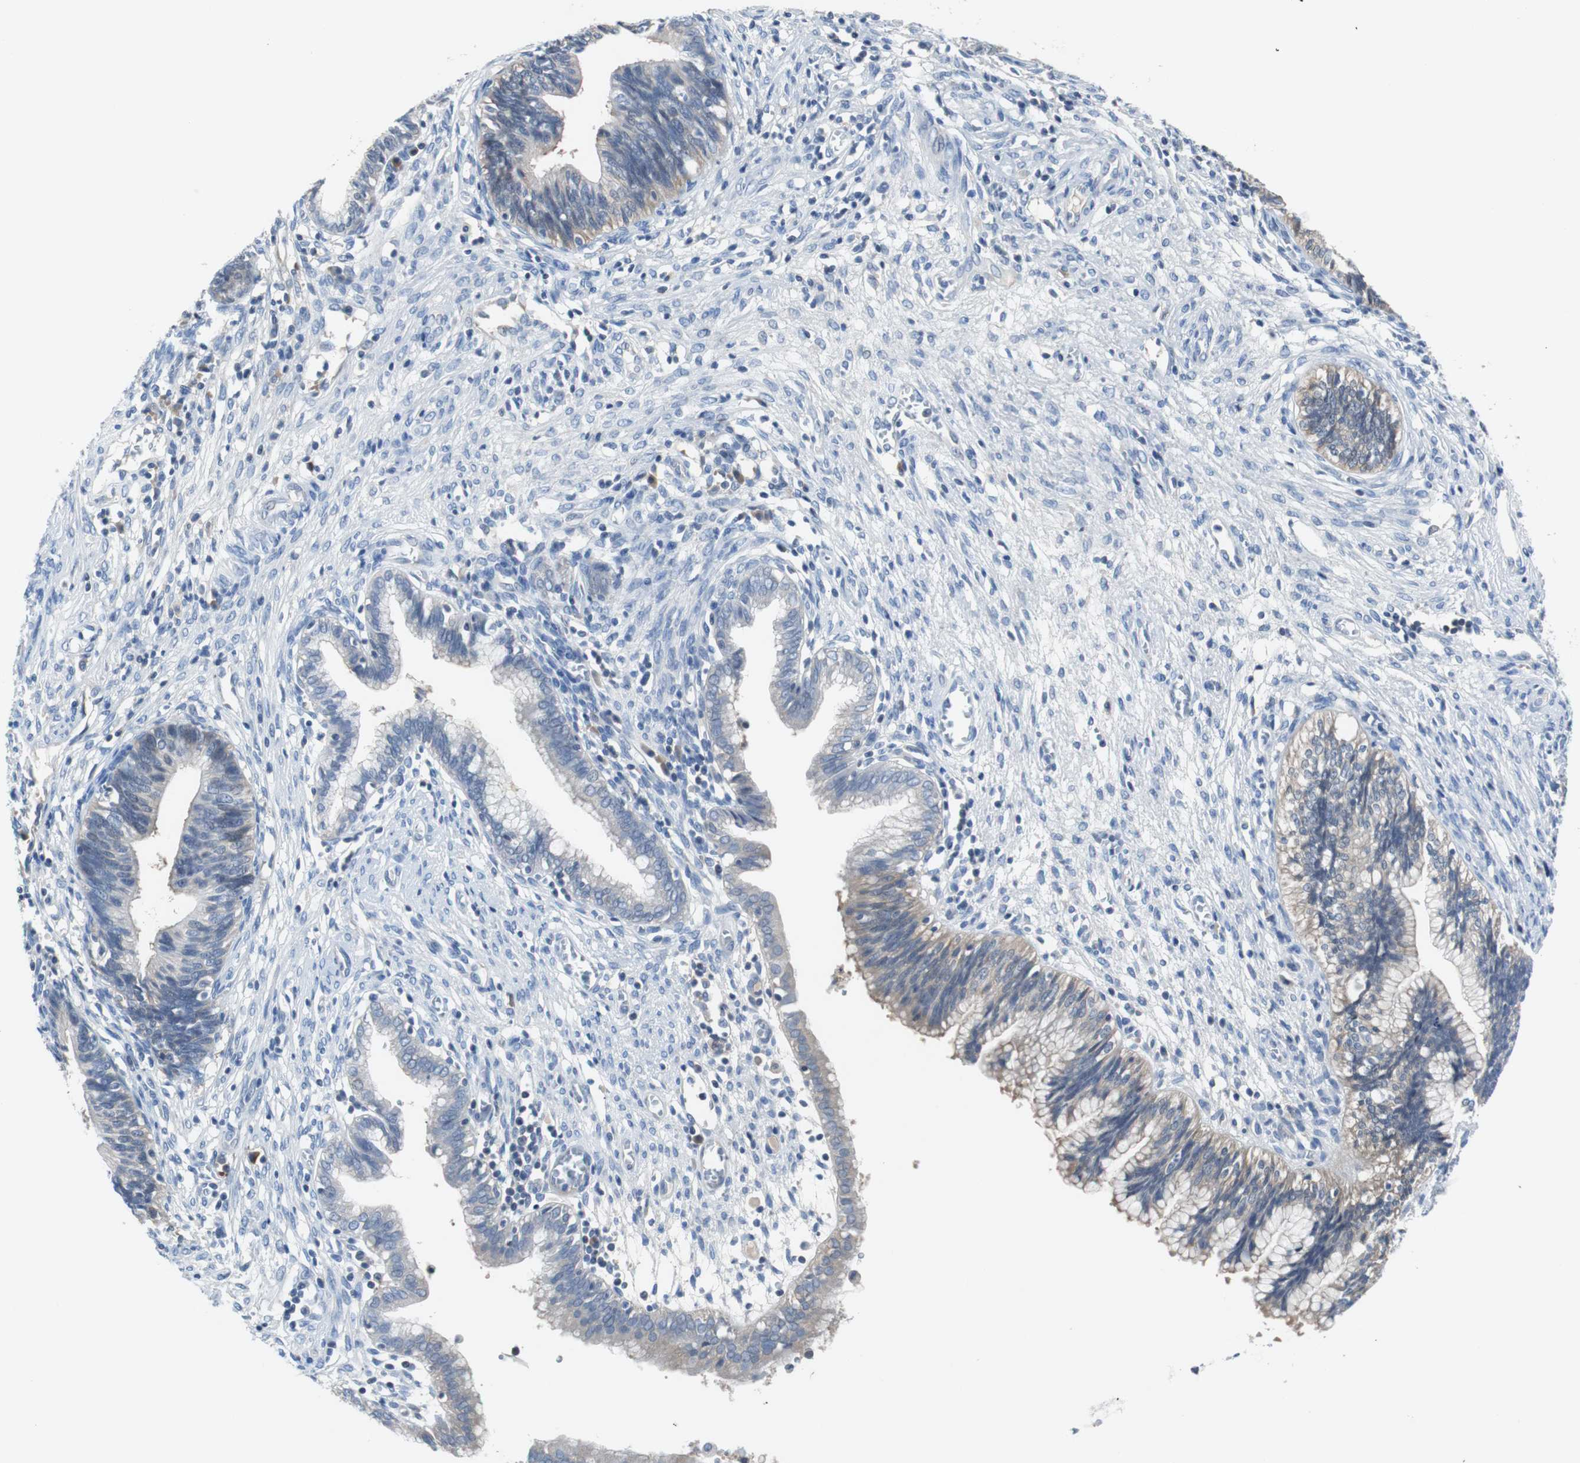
{"staining": {"intensity": "moderate", "quantity": "25%-75%", "location": "cytoplasmic/membranous"}, "tissue": "cervical cancer", "cell_type": "Tumor cells", "image_type": "cancer", "snomed": [{"axis": "morphology", "description": "Adenocarcinoma, NOS"}, {"axis": "topography", "description": "Cervix"}], "caption": "The image displays a brown stain indicating the presence of a protein in the cytoplasmic/membranous of tumor cells in cervical cancer (adenocarcinoma). (DAB (3,3'-diaminobenzidine) = brown stain, brightfield microscopy at high magnification).", "gene": "EEF2K", "patient": {"sex": "female", "age": 44}}